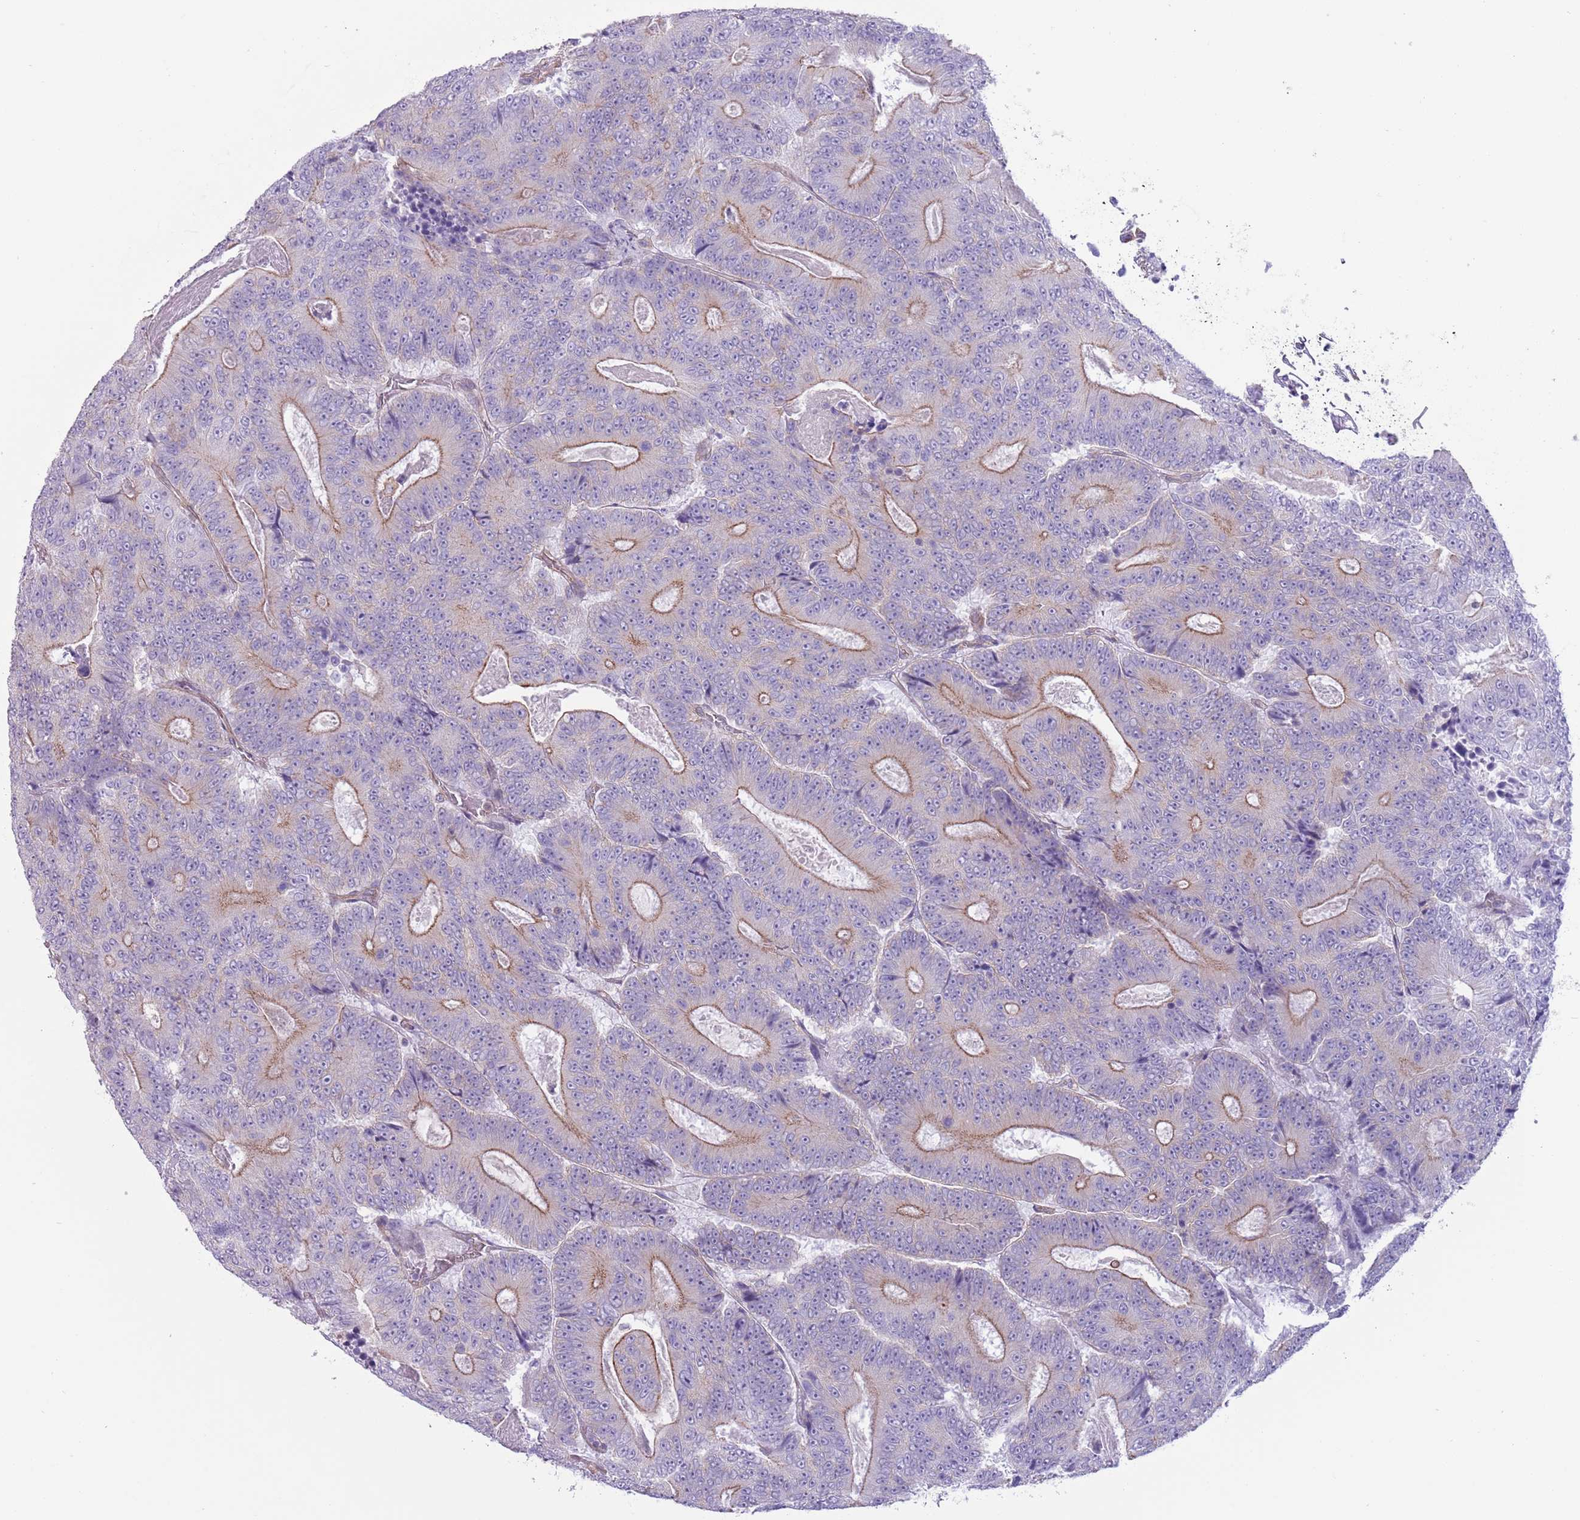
{"staining": {"intensity": "moderate", "quantity": "25%-75%", "location": "cytoplasmic/membranous"}, "tissue": "colorectal cancer", "cell_type": "Tumor cells", "image_type": "cancer", "snomed": [{"axis": "morphology", "description": "Adenocarcinoma, NOS"}, {"axis": "topography", "description": "Colon"}], "caption": "A histopathology image of adenocarcinoma (colorectal) stained for a protein demonstrates moderate cytoplasmic/membranous brown staining in tumor cells. The protein of interest is shown in brown color, while the nuclei are stained blue.", "gene": "RBP3", "patient": {"sex": "male", "age": 83}}